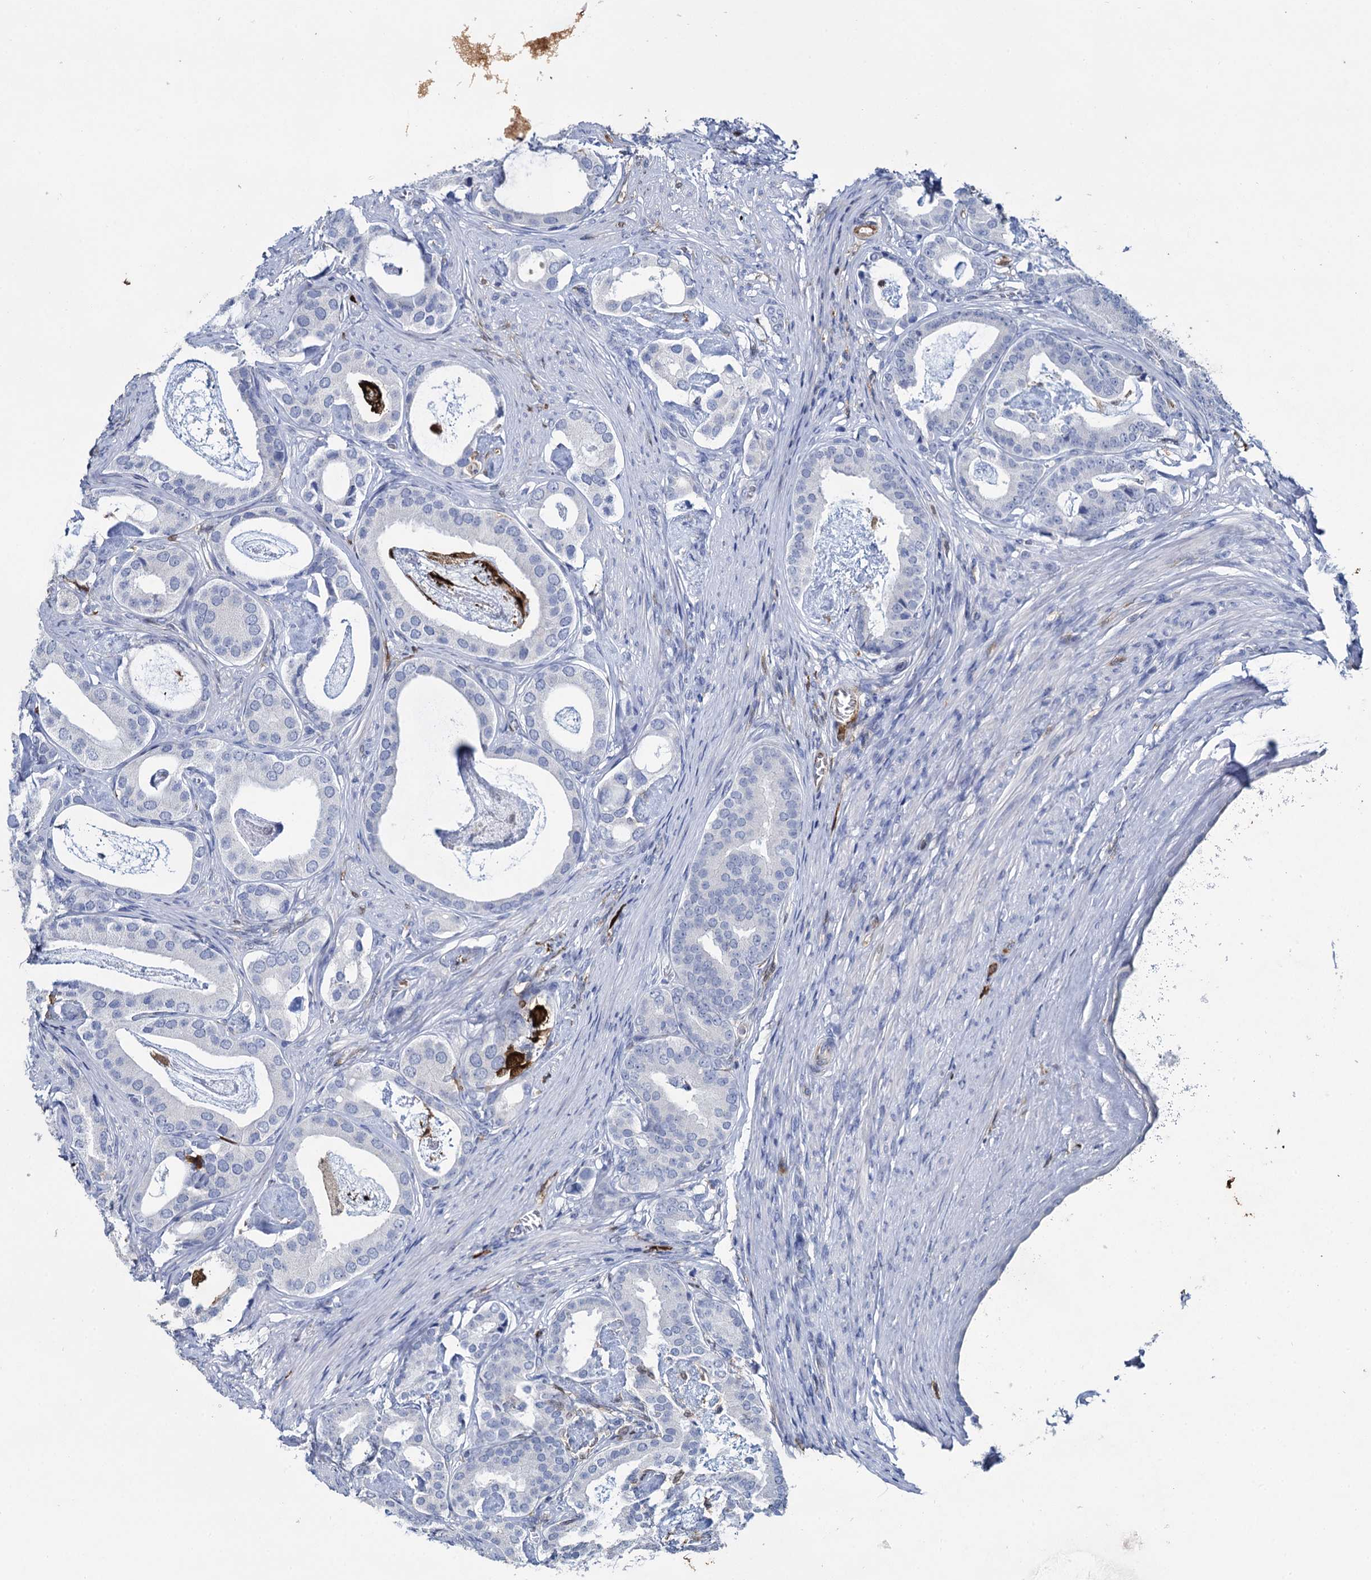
{"staining": {"intensity": "negative", "quantity": "none", "location": "none"}, "tissue": "prostate cancer", "cell_type": "Tumor cells", "image_type": "cancer", "snomed": [{"axis": "morphology", "description": "Adenocarcinoma, Low grade"}, {"axis": "topography", "description": "Prostate"}], "caption": "High magnification brightfield microscopy of adenocarcinoma (low-grade) (prostate) stained with DAB (brown) and counterstained with hematoxylin (blue): tumor cells show no significant staining.", "gene": "FABP5", "patient": {"sex": "male", "age": 71}}